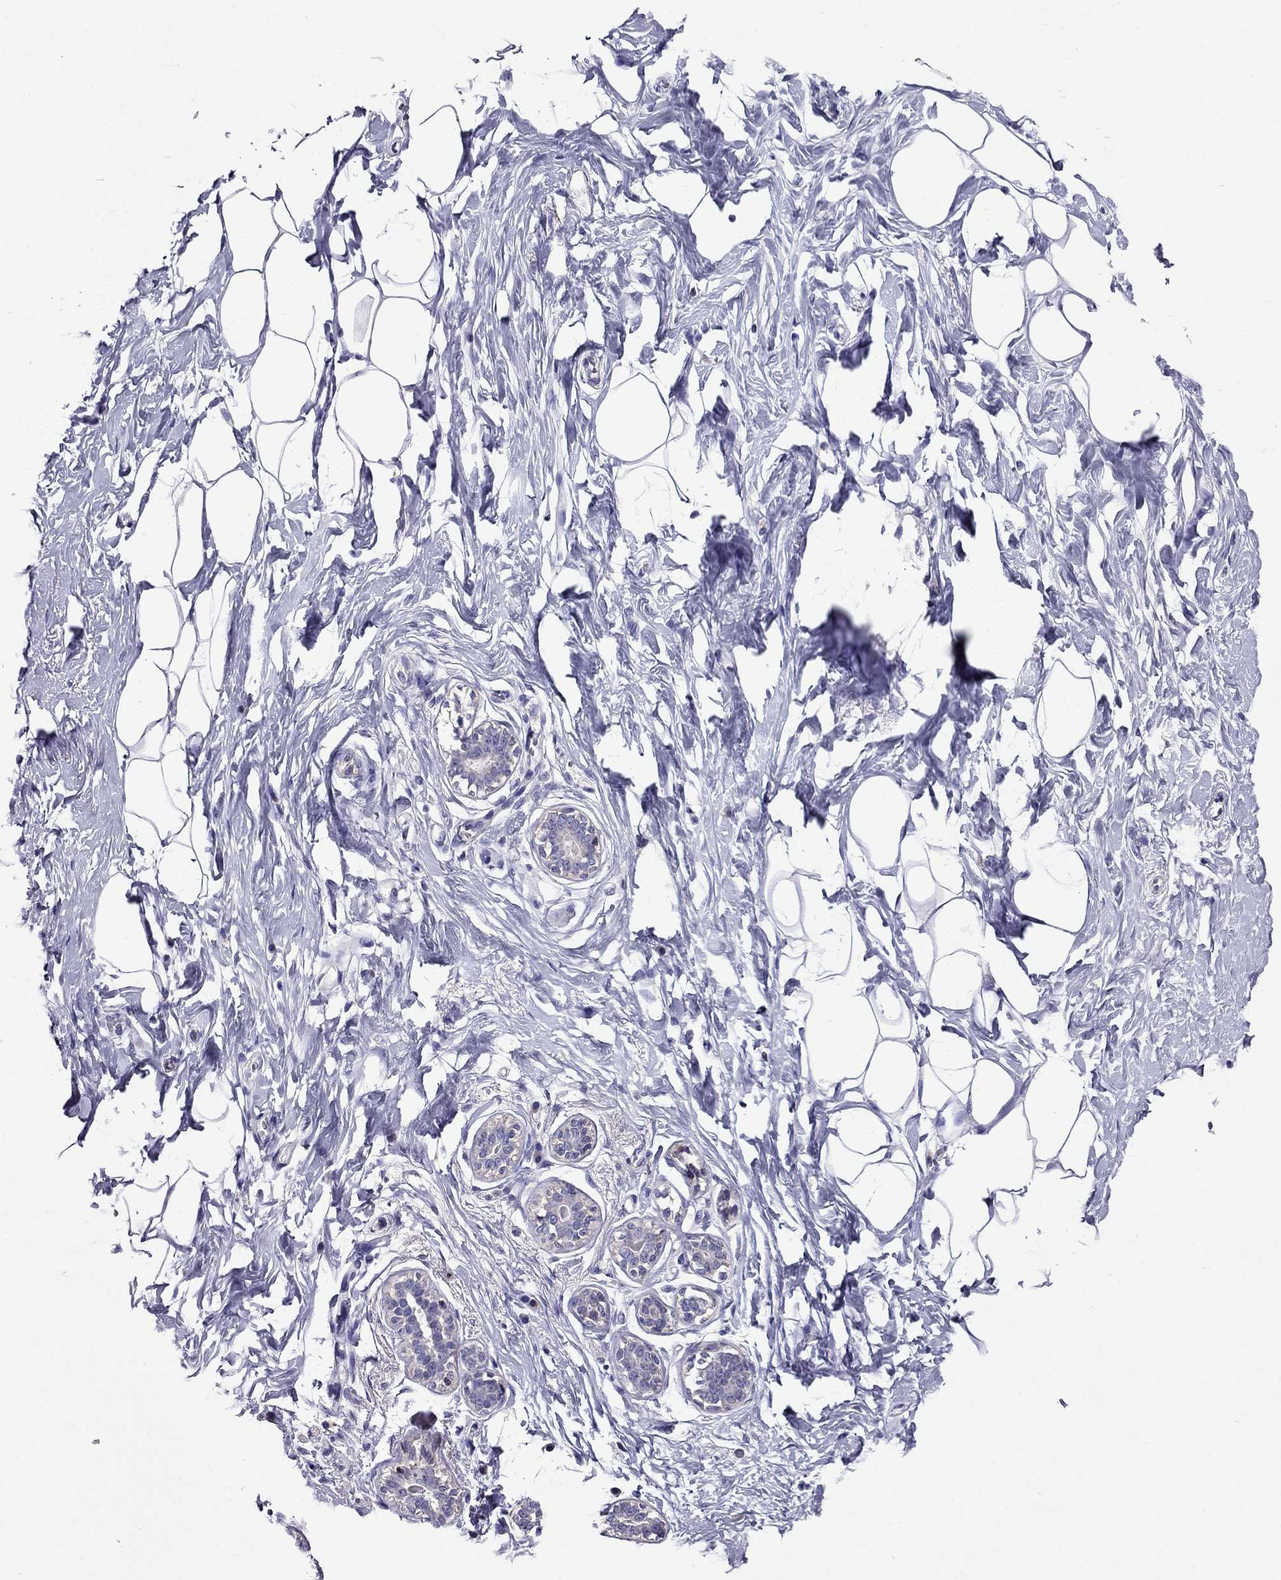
{"staining": {"intensity": "negative", "quantity": "none", "location": "none"}, "tissue": "breast", "cell_type": "Adipocytes", "image_type": "normal", "snomed": [{"axis": "morphology", "description": "Normal tissue, NOS"}, {"axis": "morphology", "description": "Lobular carcinoma, in situ"}, {"axis": "topography", "description": "Breast"}], "caption": "Protein analysis of normal breast demonstrates no significant staining in adipocytes.", "gene": "AAK1", "patient": {"sex": "female", "age": 35}}